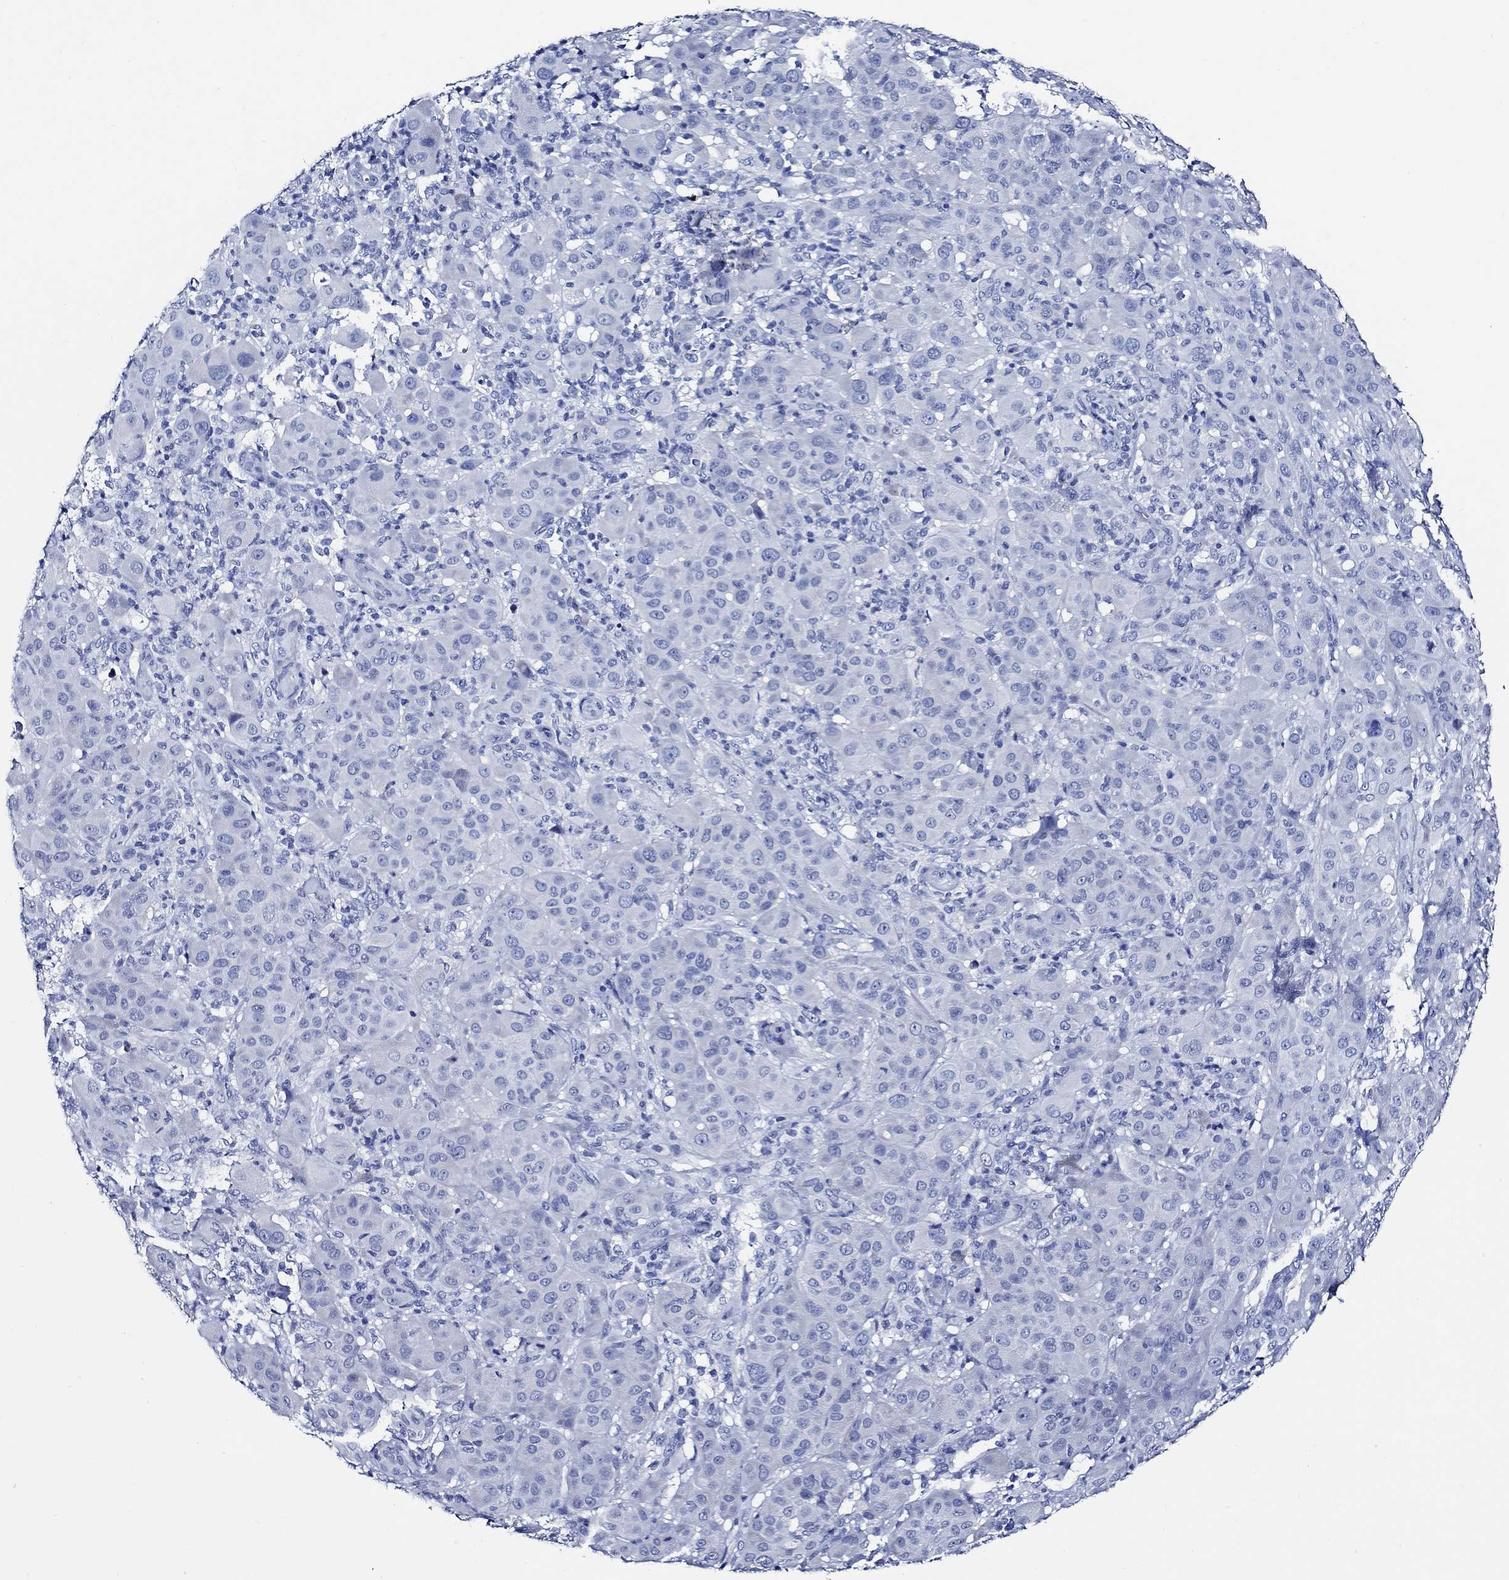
{"staining": {"intensity": "negative", "quantity": "none", "location": "none"}, "tissue": "melanoma", "cell_type": "Tumor cells", "image_type": "cancer", "snomed": [{"axis": "morphology", "description": "Malignant melanoma, NOS"}, {"axis": "topography", "description": "Skin"}], "caption": "Tumor cells show no significant protein positivity in malignant melanoma.", "gene": "WDR62", "patient": {"sex": "female", "age": 87}}